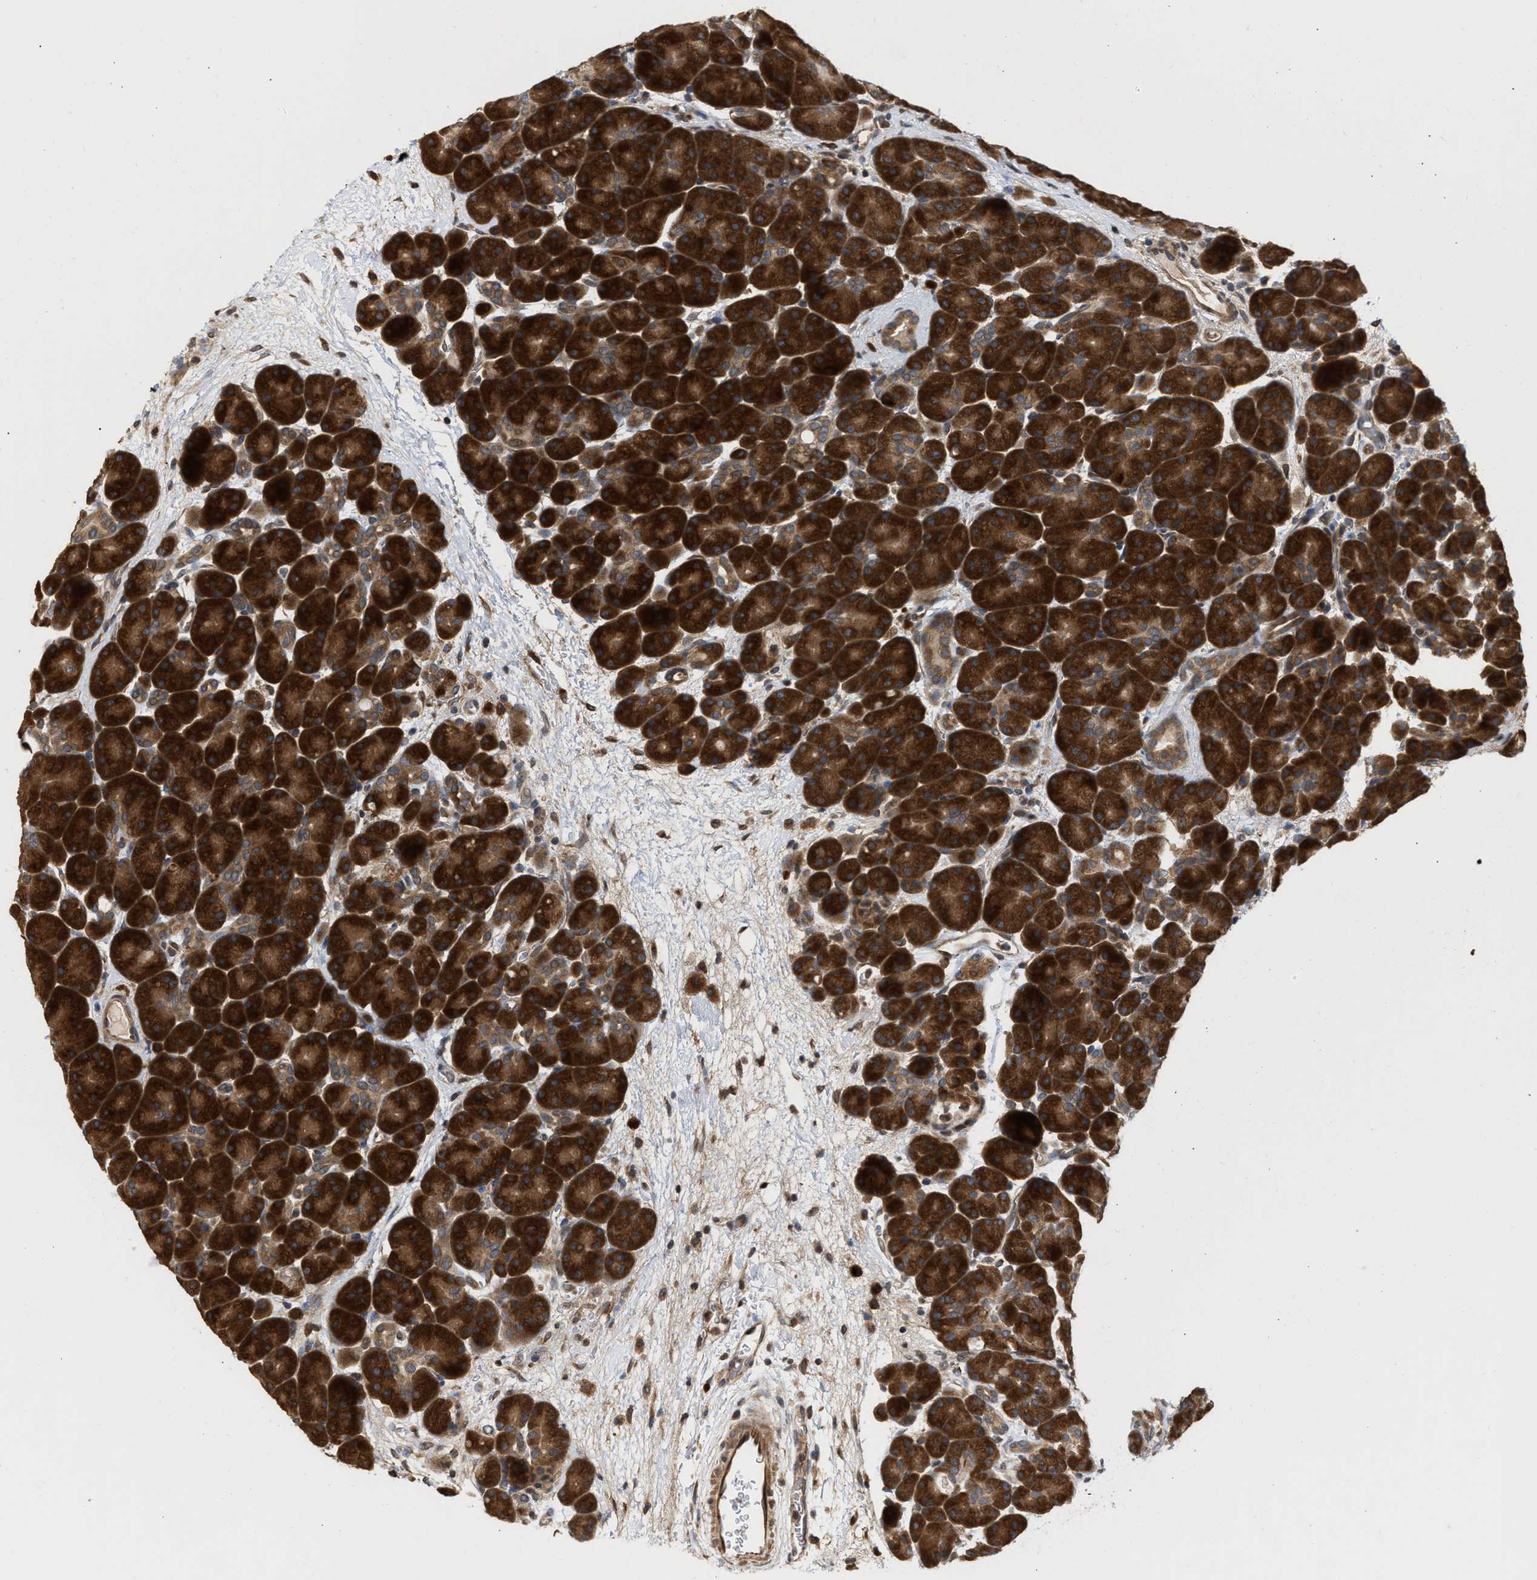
{"staining": {"intensity": "strong", "quantity": ">75%", "location": "cytoplasmic/membranous"}, "tissue": "pancreas", "cell_type": "Exocrine glandular cells", "image_type": "normal", "snomed": [{"axis": "morphology", "description": "Normal tissue, NOS"}, {"axis": "topography", "description": "Pancreas"}], "caption": "Normal pancreas shows strong cytoplasmic/membranous staining in about >75% of exocrine glandular cells Using DAB (brown) and hematoxylin (blue) stains, captured at high magnification using brightfield microscopy..", "gene": "SAR1A", "patient": {"sex": "male", "age": 66}}